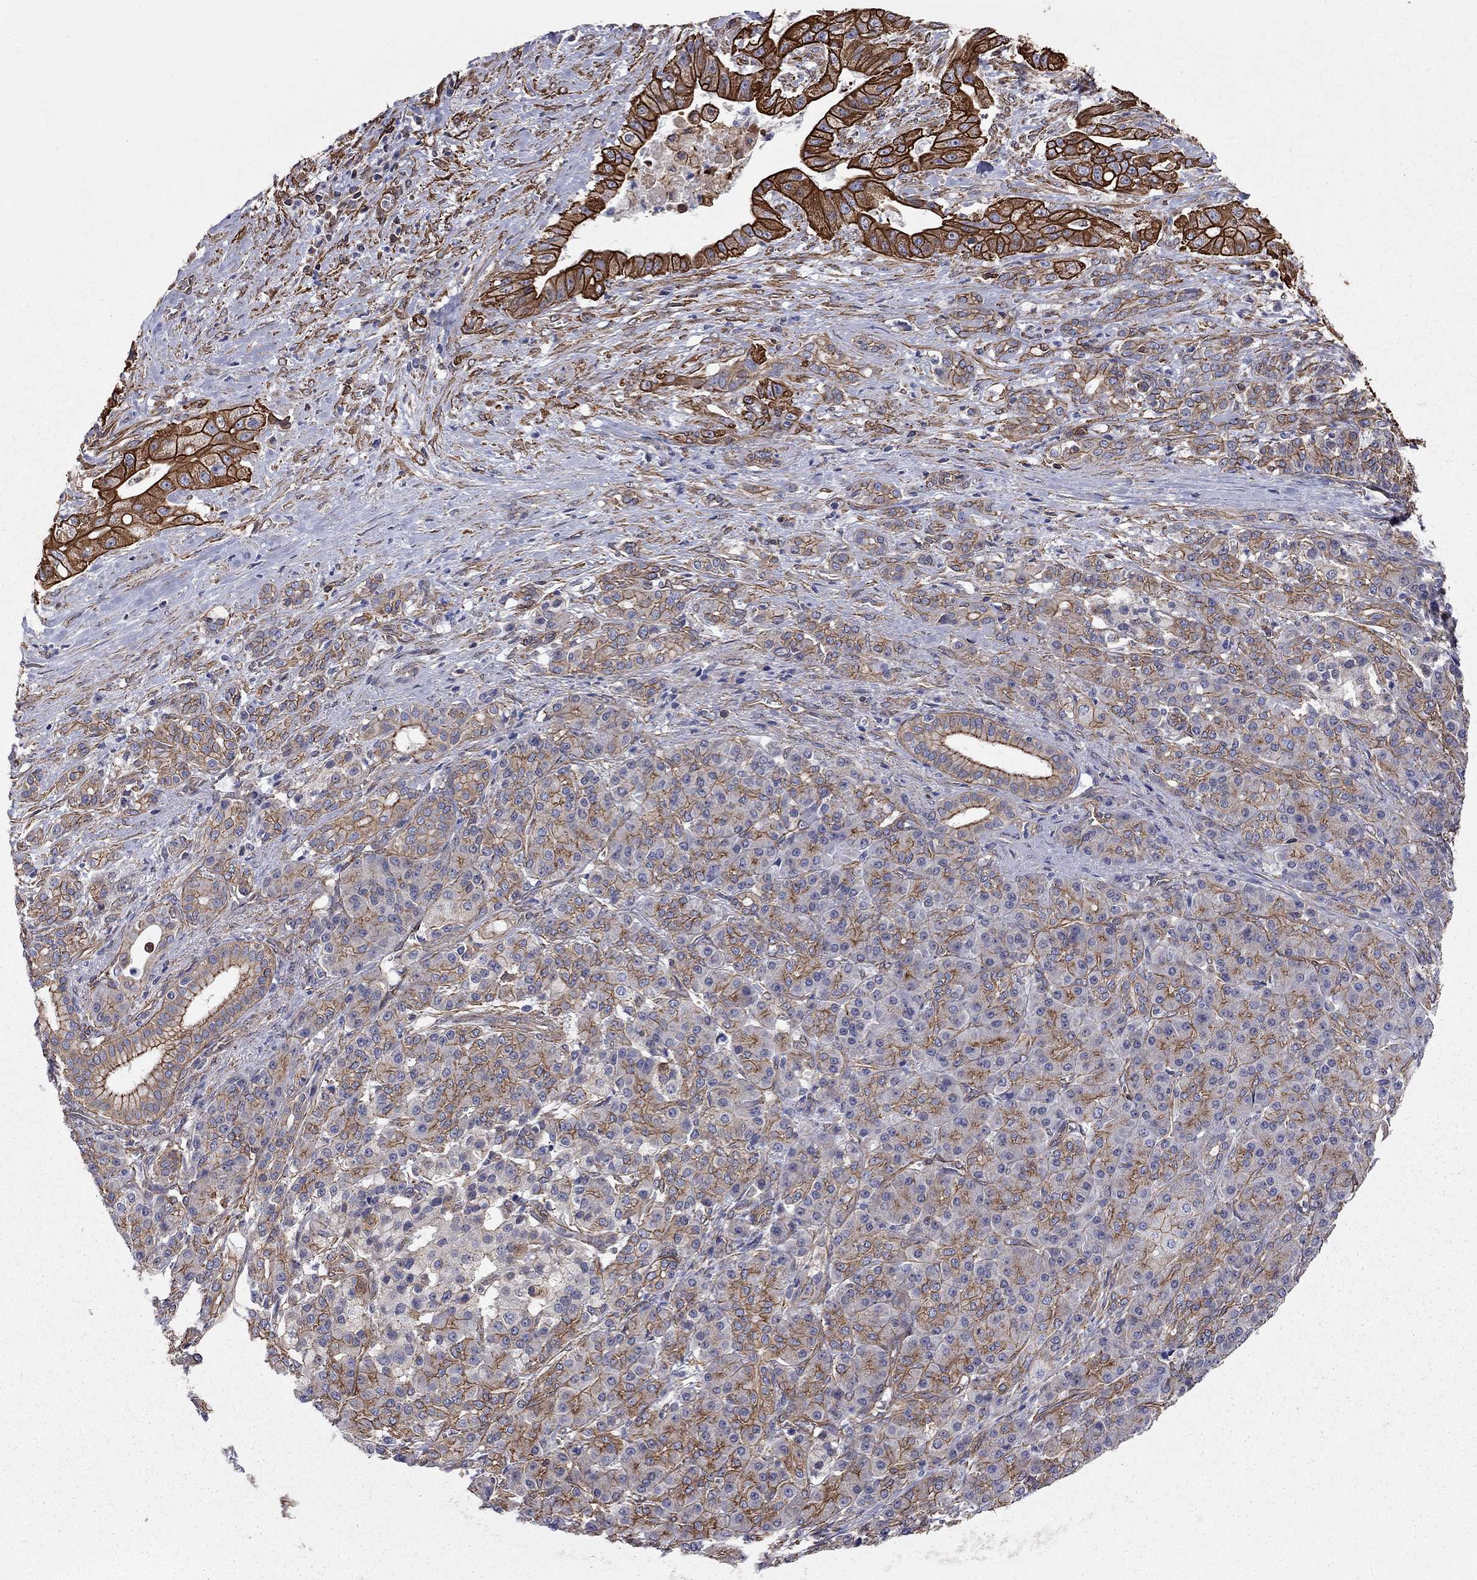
{"staining": {"intensity": "strong", "quantity": ">75%", "location": "cytoplasmic/membranous"}, "tissue": "pancreatic cancer", "cell_type": "Tumor cells", "image_type": "cancer", "snomed": [{"axis": "morphology", "description": "Normal tissue, NOS"}, {"axis": "morphology", "description": "Inflammation, NOS"}, {"axis": "morphology", "description": "Adenocarcinoma, NOS"}, {"axis": "topography", "description": "Pancreas"}], "caption": "High-magnification brightfield microscopy of pancreatic adenocarcinoma stained with DAB (brown) and counterstained with hematoxylin (blue). tumor cells exhibit strong cytoplasmic/membranous positivity is identified in about>75% of cells. The protein of interest is shown in brown color, while the nuclei are stained blue.", "gene": "BICDL2", "patient": {"sex": "male", "age": 57}}